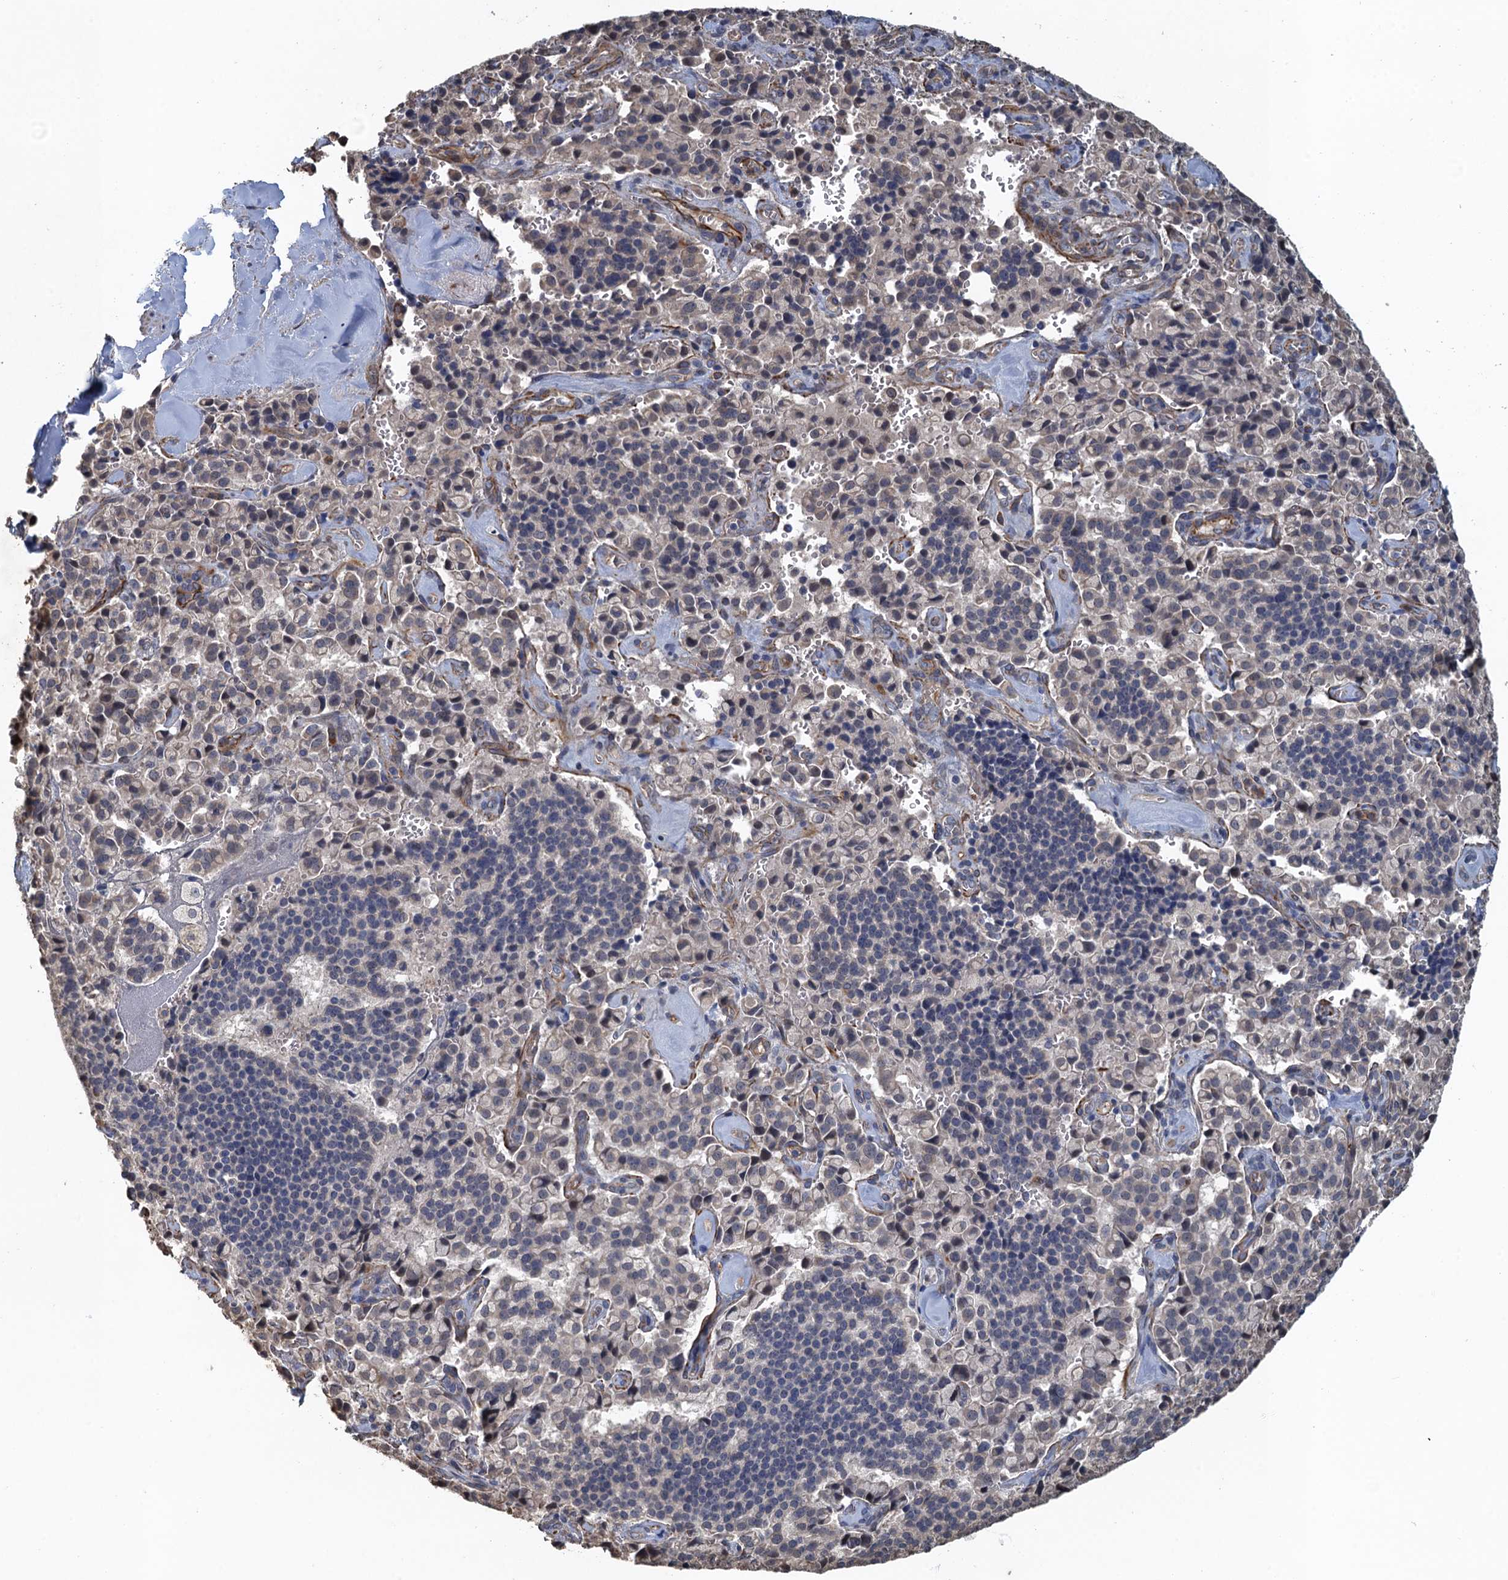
{"staining": {"intensity": "negative", "quantity": "none", "location": "none"}, "tissue": "pancreatic cancer", "cell_type": "Tumor cells", "image_type": "cancer", "snomed": [{"axis": "morphology", "description": "Adenocarcinoma, NOS"}, {"axis": "topography", "description": "Pancreas"}], "caption": "Protein analysis of pancreatic adenocarcinoma exhibits no significant staining in tumor cells. (Brightfield microscopy of DAB (3,3'-diaminobenzidine) immunohistochemistry (IHC) at high magnification).", "gene": "ACSBG1", "patient": {"sex": "male", "age": 65}}